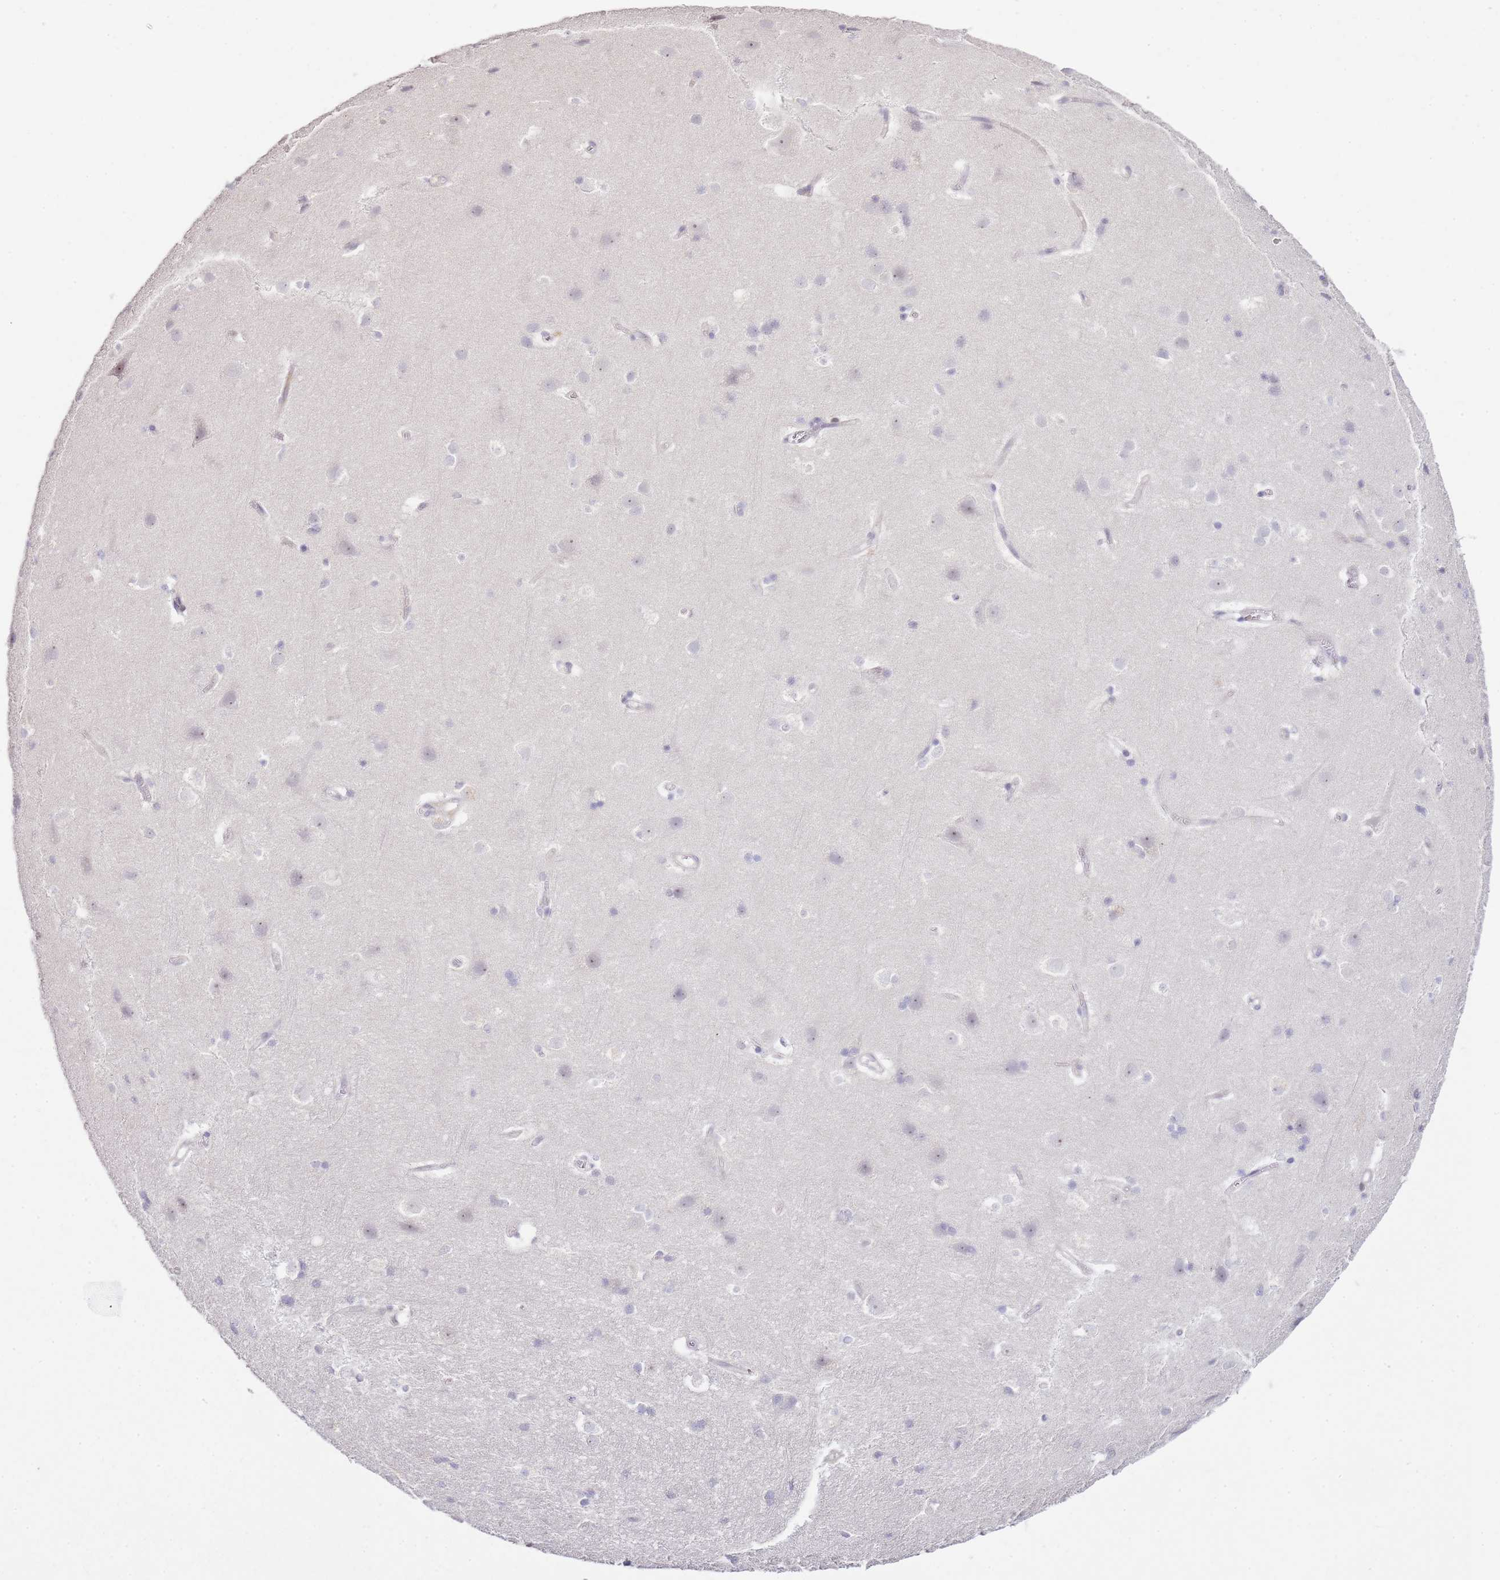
{"staining": {"intensity": "negative", "quantity": "none", "location": "none"}, "tissue": "cerebral cortex", "cell_type": "Endothelial cells", "image_type": "normal", "snomed": [{"axis": "morphology", "description": "Normal tissue, NOS"}, {"axis": "topography", "description": "Cerebral cortex"}], "caption": "IHC image of unremarkable cerebral cortex: human cerebral cortex stained with DAB (3,3'-diaminobenzidine) displays no significant protein expression in endothelial cells. (DAB (3,3'-diaminobenzidine) immunohistochemistry visualized using brightfield microscopy, high magnification).", "gene": "GRAP", "patient": {"sex": "male", "age": 54}}